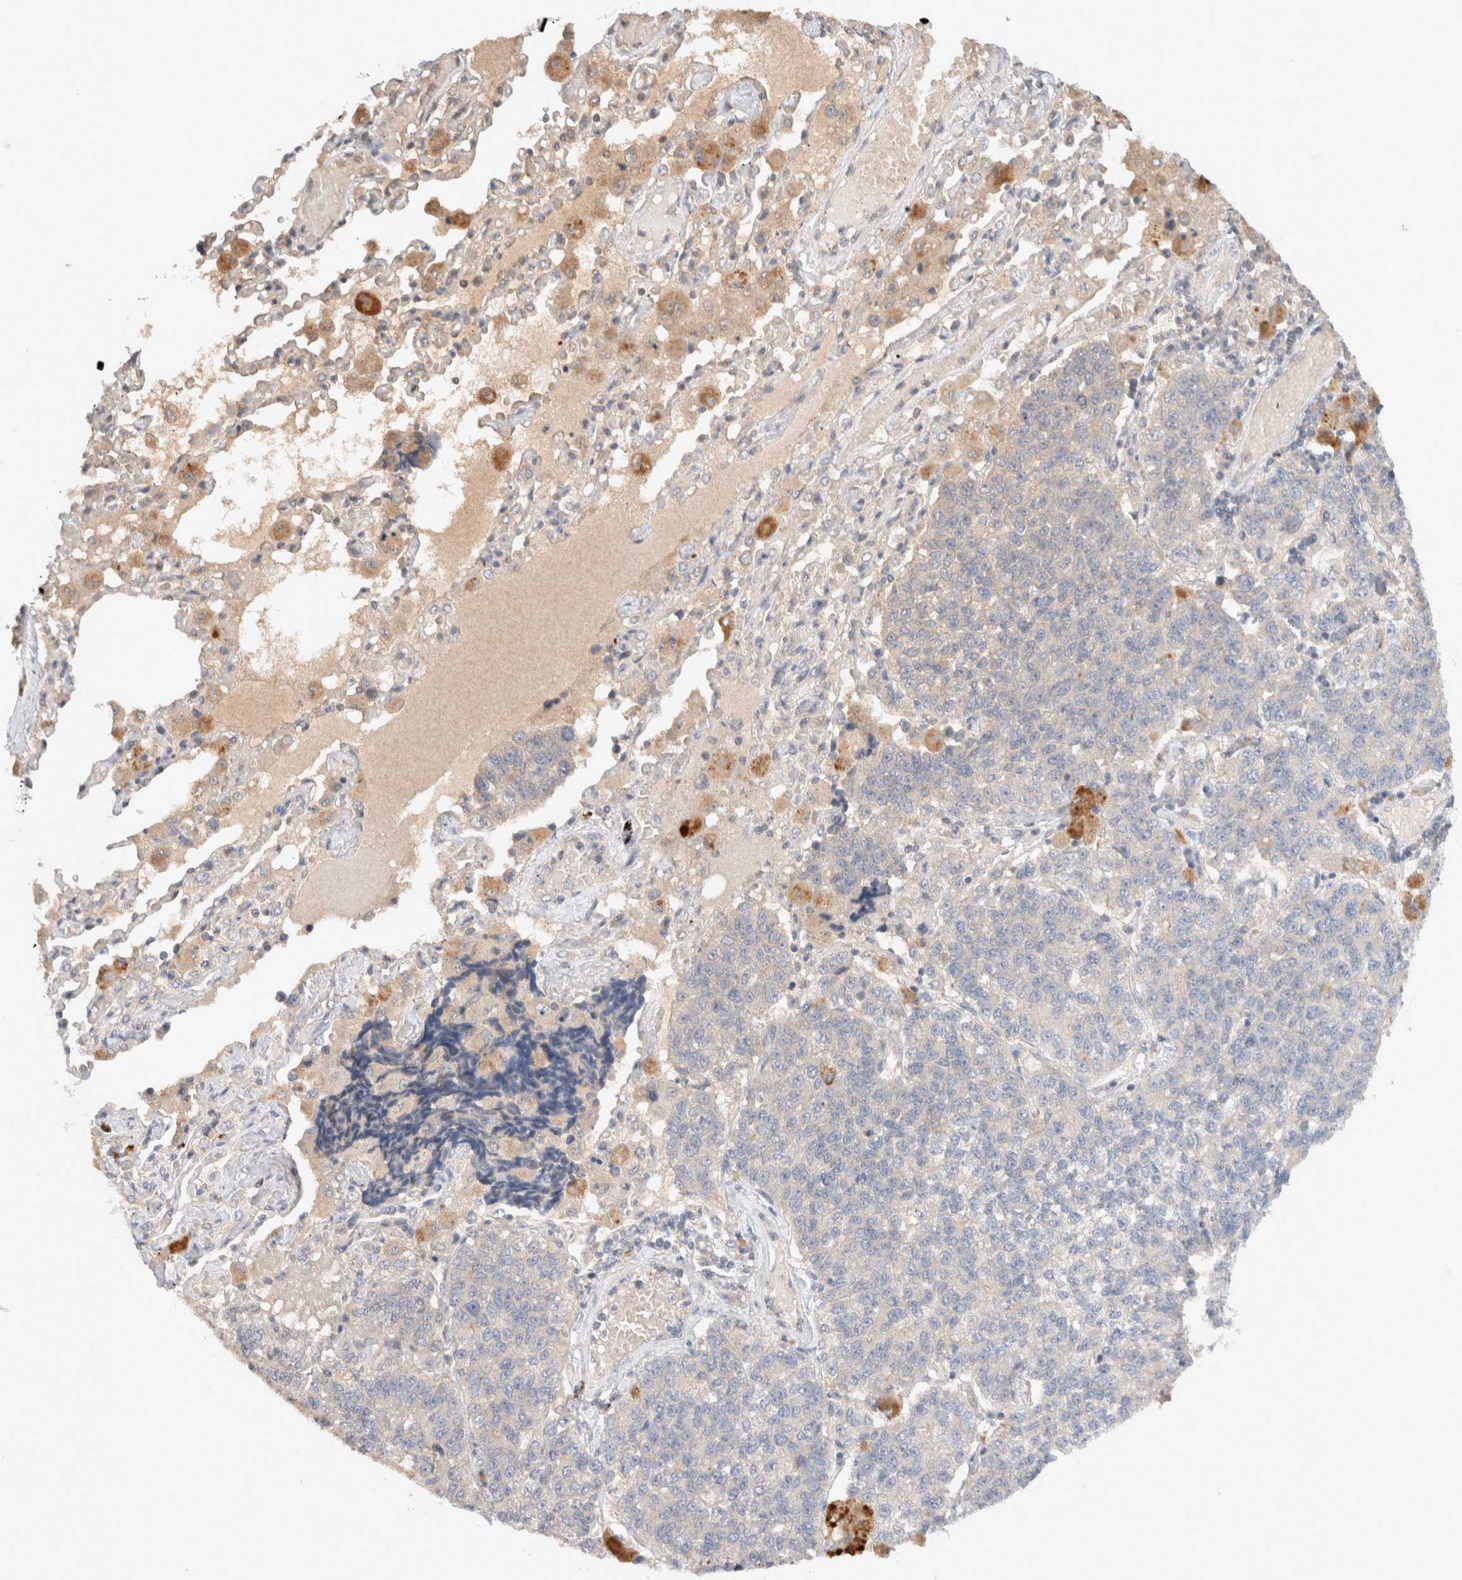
{"staining": {"intensity": "negative", "quantity": "none", "location": "none"}, "tissue": "lung cancer", "cell_type": "Tumor cells", "image_type": "cancer", "snomed": [{"axis": "morphology", "description": "Adenocarcinoma, NOS"}, {"axis": "topography", "description": "Lung"}], "caption": "DAB immunohistochemical staining of lung cancer (adenocarcinoma) reveals no significant staining in tumor cells.", "gene": "KLHL20", "patient": {"sex": "male", "age": 49}}